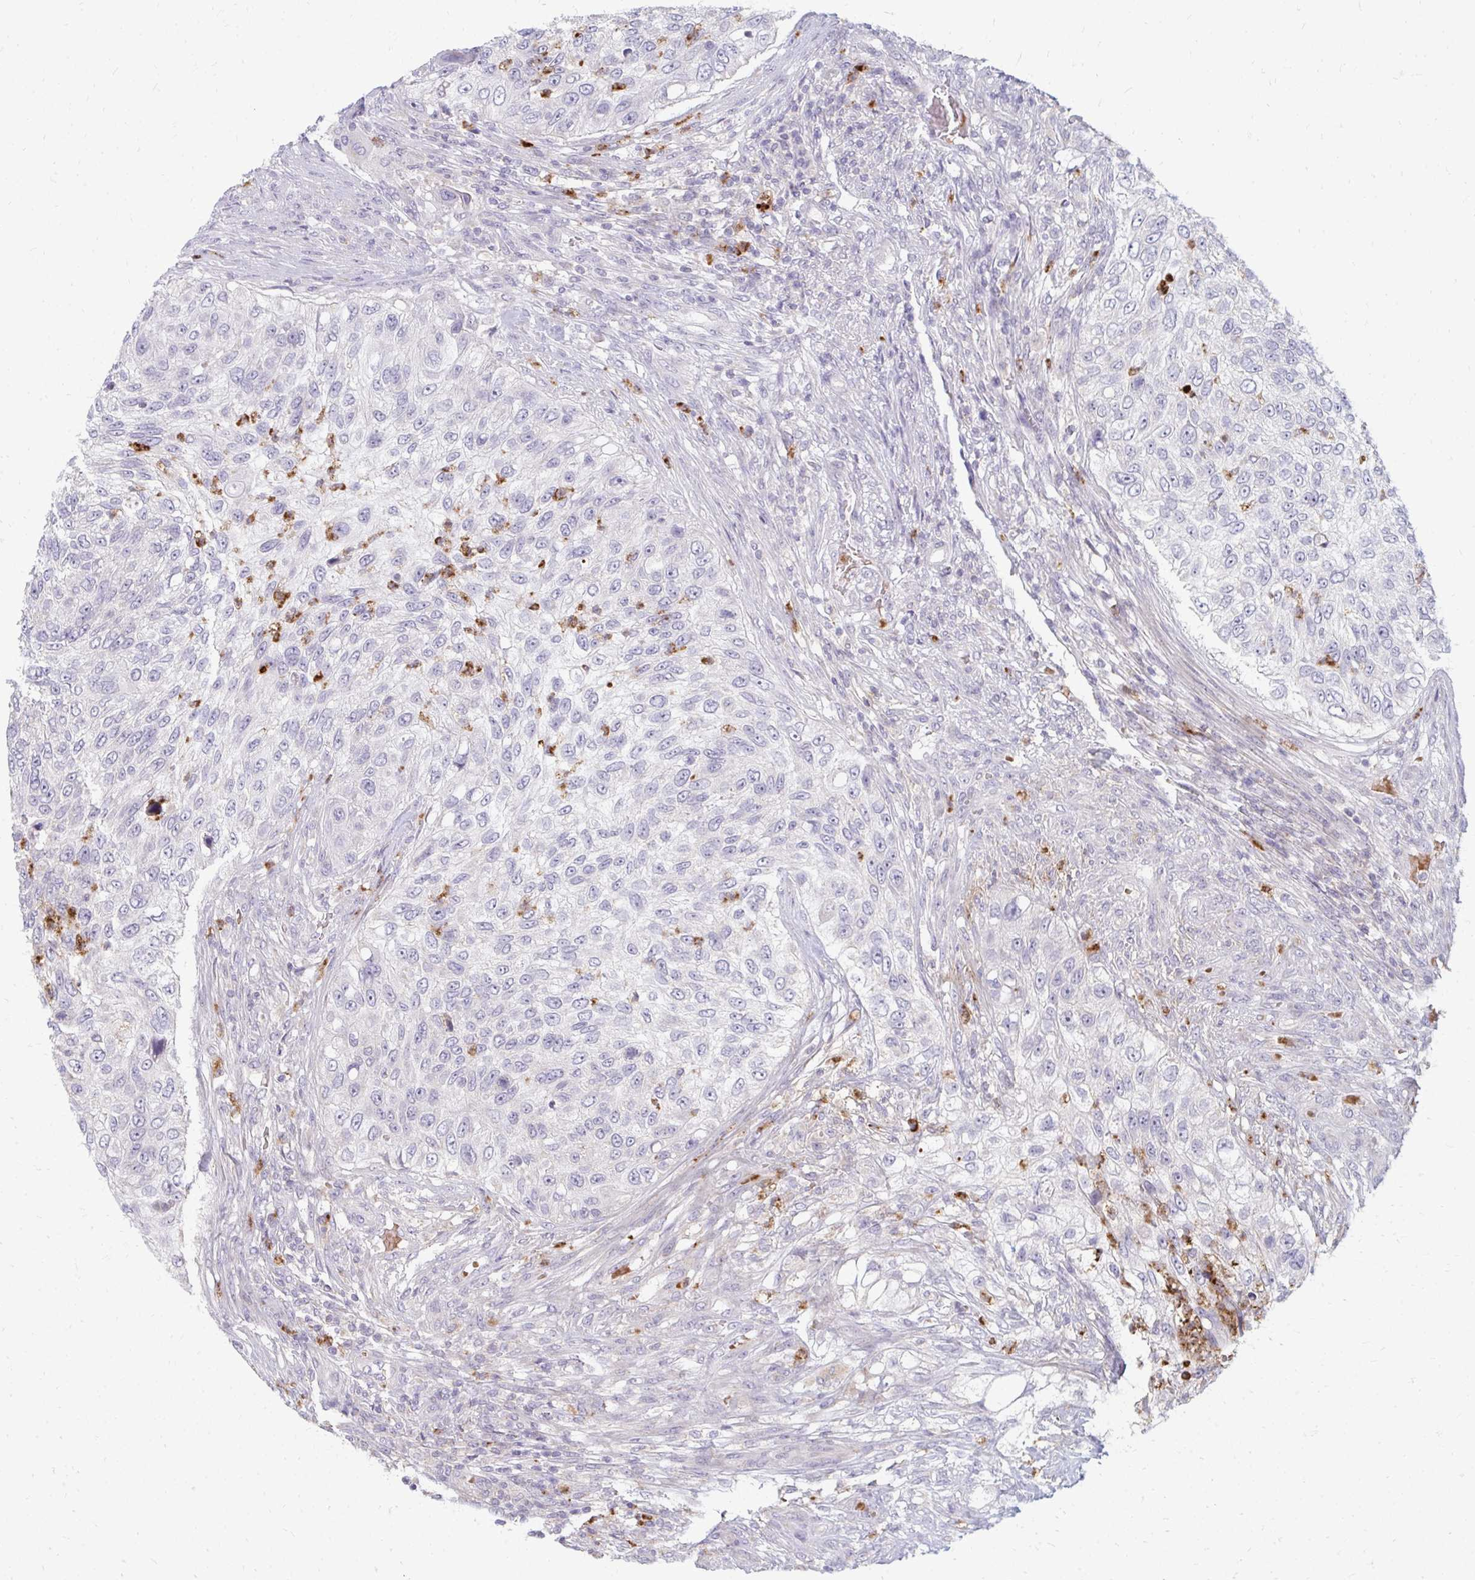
{"staining": {"intensity": "negative", "quantity": "none", "location": "none"}, "tissue": "urothelial cancer", "cell_type": "Tumor cells", "image_type": "cancer", "snomed": [{"axis": "morphology", "description": "Urothelial carcinoma, High grade"}, {"axis": "topography", "description": "Urinary bladder"}], "caption": "There is no significant staining in tumor cells of urothelial carcinoma (high-grade).", "gene": "RAB33A", "patient": {"sex": "female", "age": 60}}